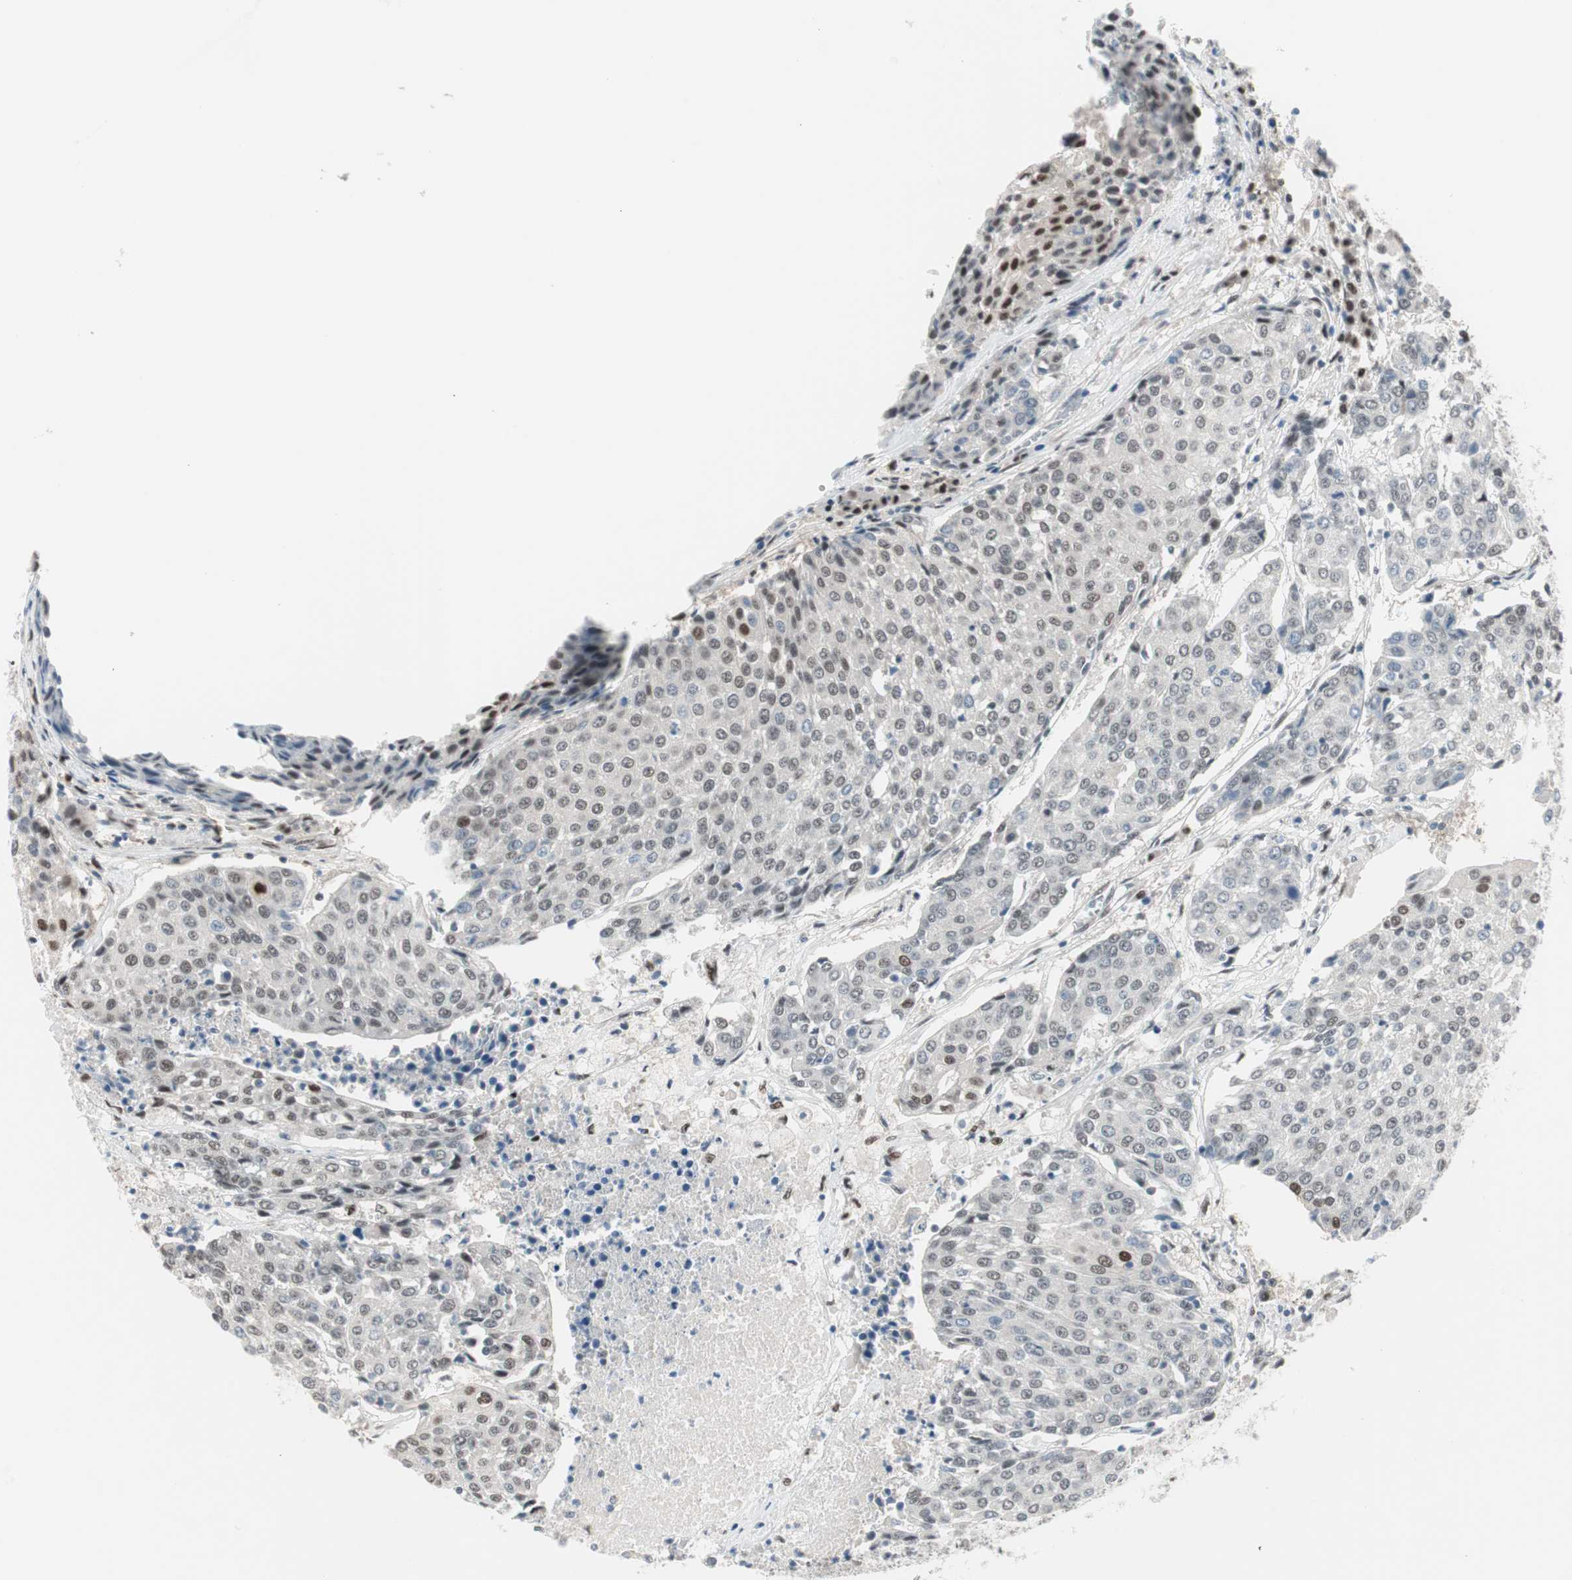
{"staining": {"intensity": "weak", "quantity": "<25%", "location": "nuclear"}, "tissue": "urothelial cancer", "cell_type": "Tumor cells", "image_type": "cancer", "snomed": [{"axis": "morphology", "description": "Urothelial carcinoma, High grade"}, {"axis": "topography", "description": "Urinary bladder"}], "caption": "An IHC image of urothelial cancer is shown. There is no staining in tumor cells of urothelial cancer.", "gene": "LONP2", "patient": {"sex": "female", "age": 85}}